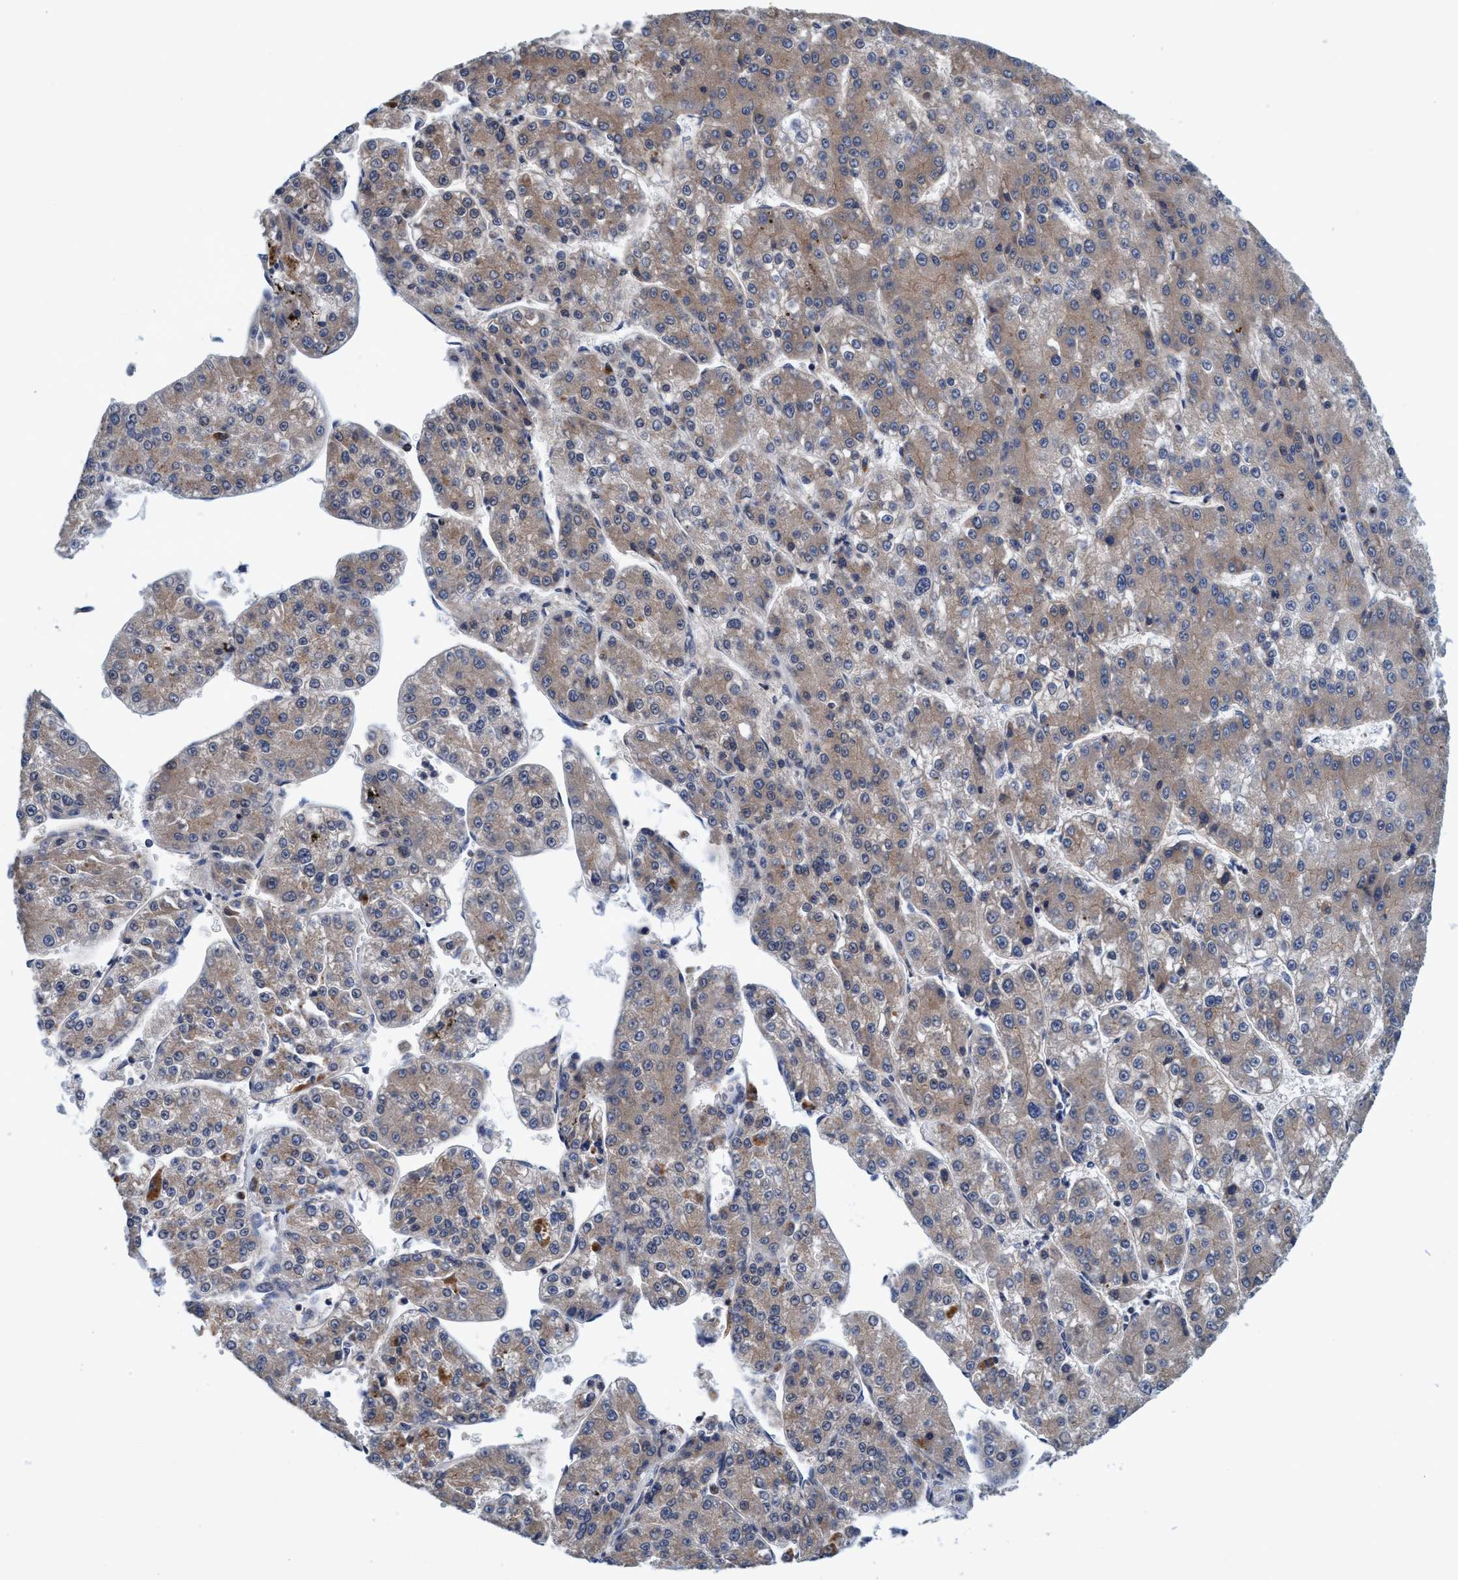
{"staining": {"intensity": "weak", "quantity": ">75%", "location": "cytoplasmic/membranous"}, "tissue": "liver cancer", "cell_type": "Tumor cells", "image_type": "cancer", "snomed": [{"axis": "morphology", "description": "Carcinoma, Hepatocellular, NOS"}, {"axis": "topography", "description": "Liver"}], "caption": "IHC (DAB (3,3'-diaminobenzidine)) staining of human liver hepatocellular carcinoma reveals weak cytoplasmic/membranous protein positivity in about >75% of tumor cells.", "gene": "CALCOCO2", "patient": {"sex": "female", "age": 73}}